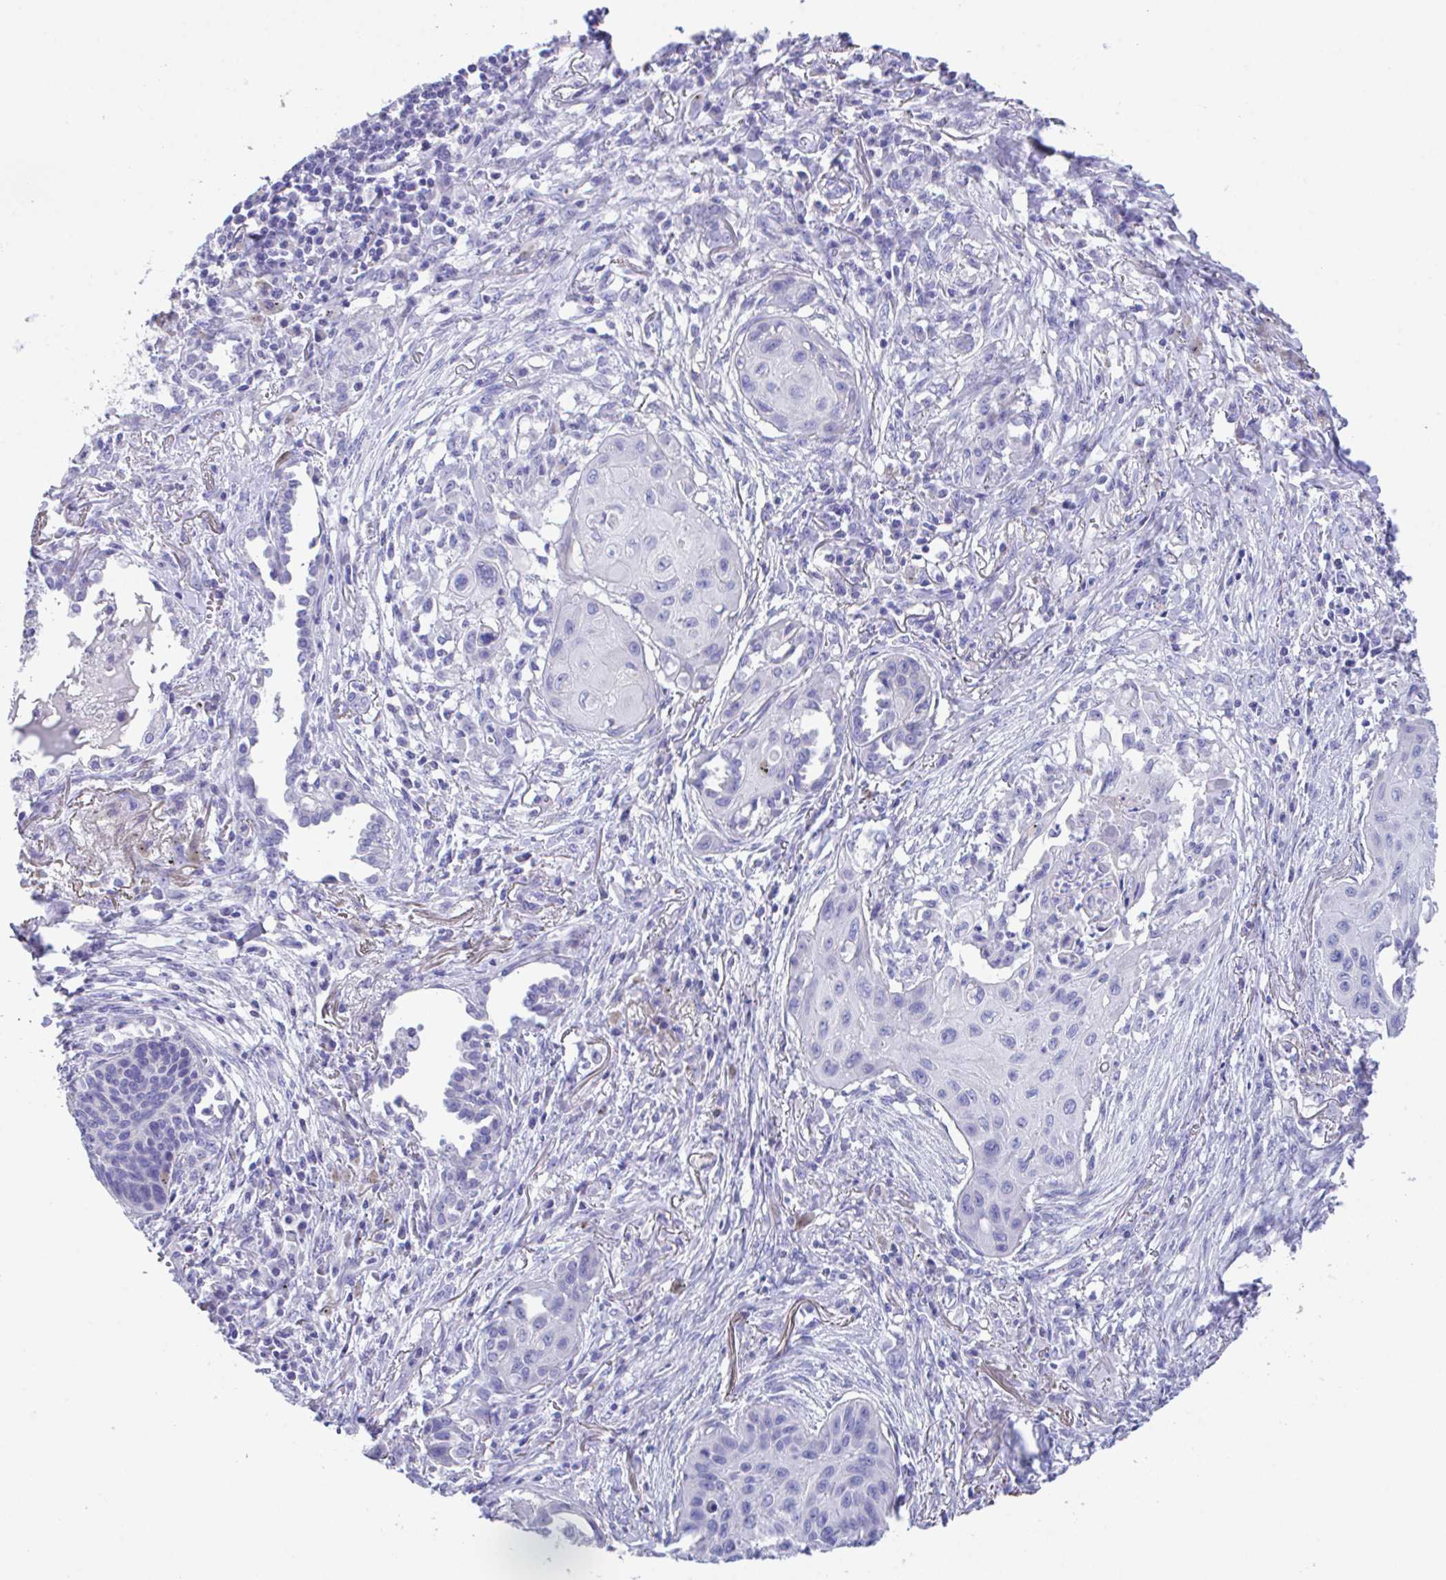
{"staining": {"intensity": "negative", "quantity": "none", "location": "none"}, "tissue": "lung cancer", "cell_type": "Tumor cells", "image_type": "cancer", "snomed": [{"axis": "morphology", "description": "Squamous cell carcinoma, NOS"}, {"axis": "topography", "description": "Lung"}], "caption": "IHC micrograph of neoplastic tissue: lung cancer stained with DAB (3,3'-diaminobenzidine) reveals no significant protein expression in tumor cells.", "gene": "SLC16A6", "patient": {"sex": "male", "age": 71}}